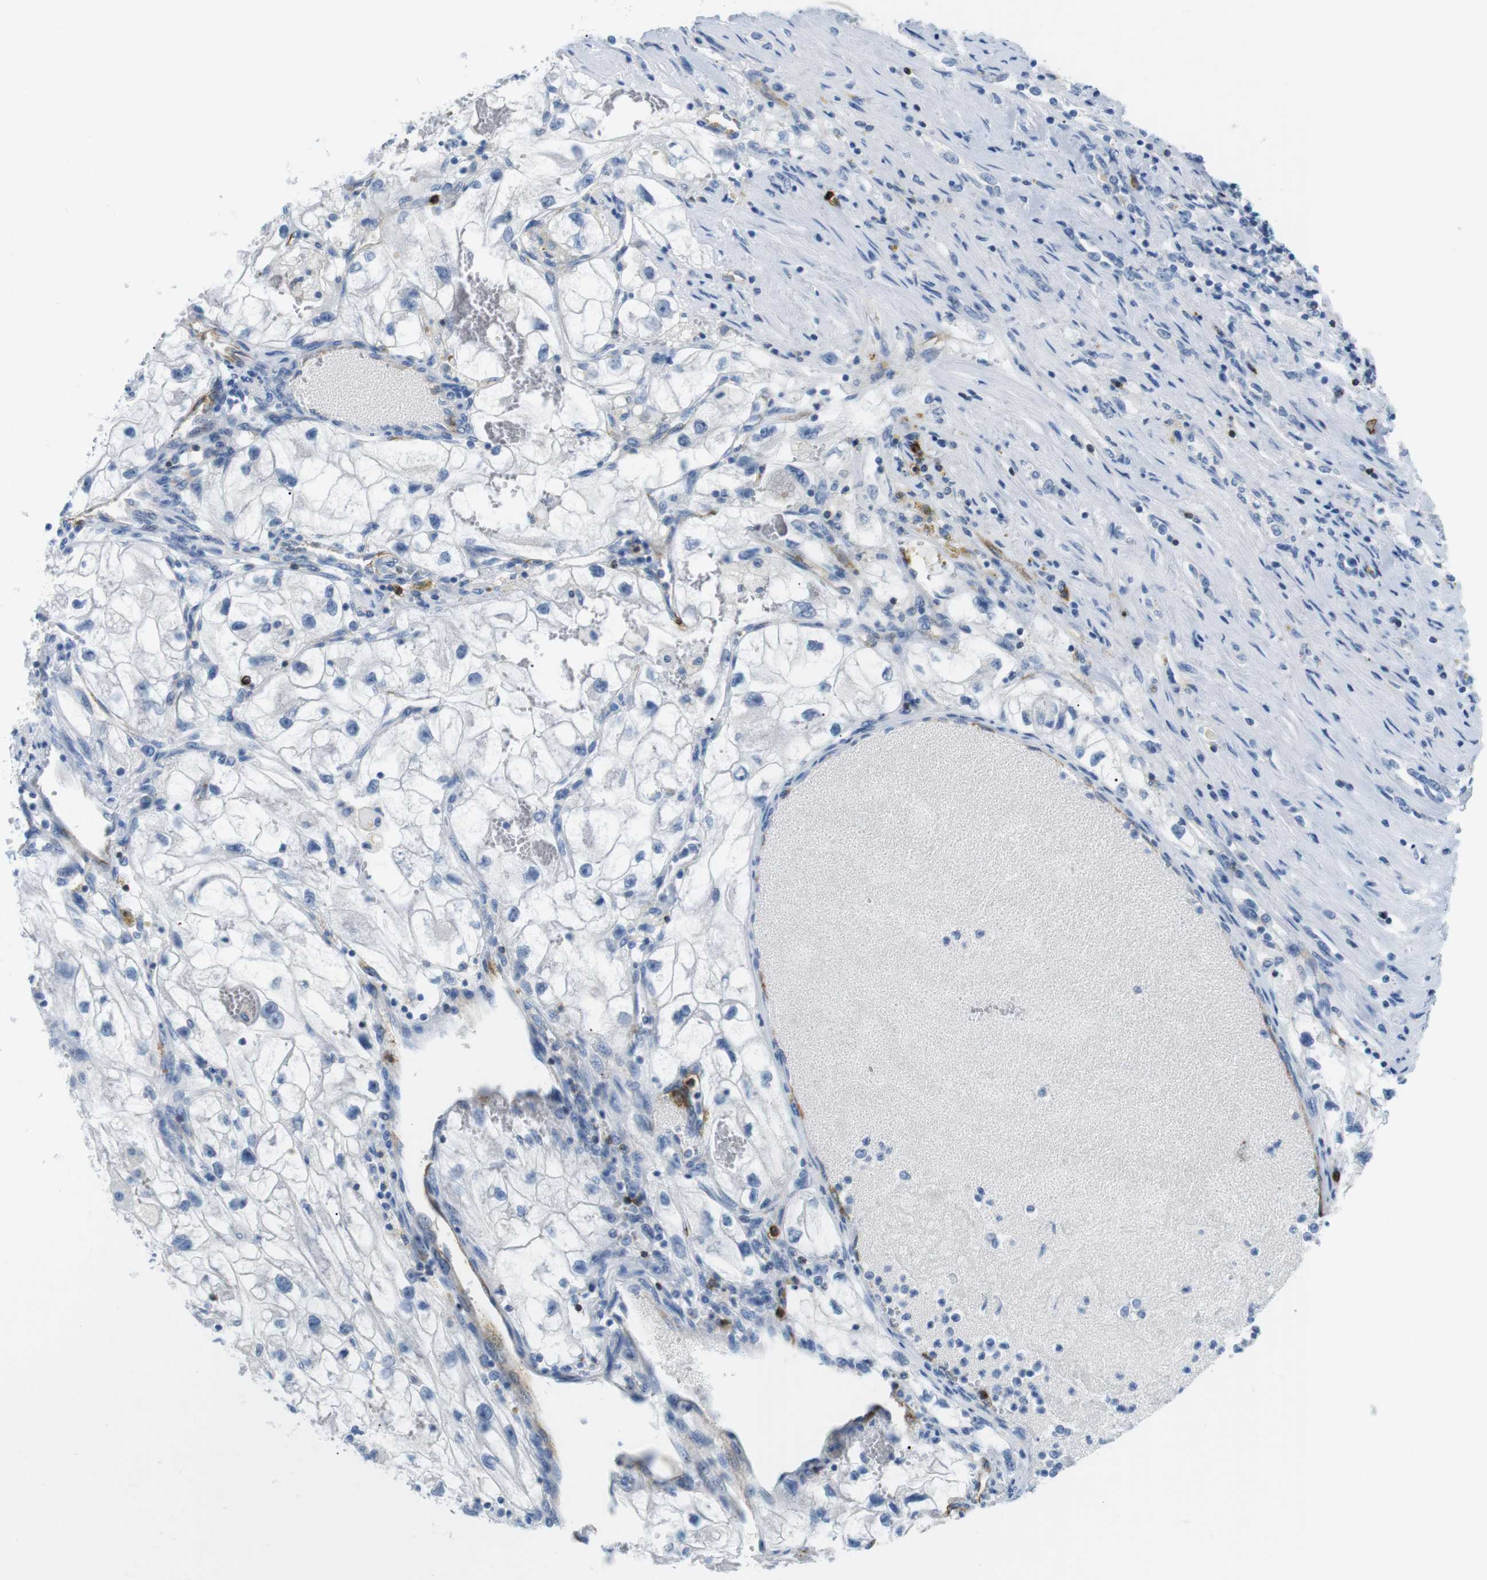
{"staining": {"intensity": "negative", "quantity": "none", "location": "none"}, "tissue": "renal cancer", "cell_type": "Tumor cells", "image_type": "cancer", "snomed": [{"axis": "morphology", "description": "Adenocarcinoma, NOS"}, {"axis": "topography", "description": "Kidney"}], "caption": "High power microscopy micrograph of an immunohistochemistry photomicrograph of renal cancer, revealing no significant staining in tumor cells.", "gene": "TNFRSF4", "patient": {"sex": "female", "age": 70}}